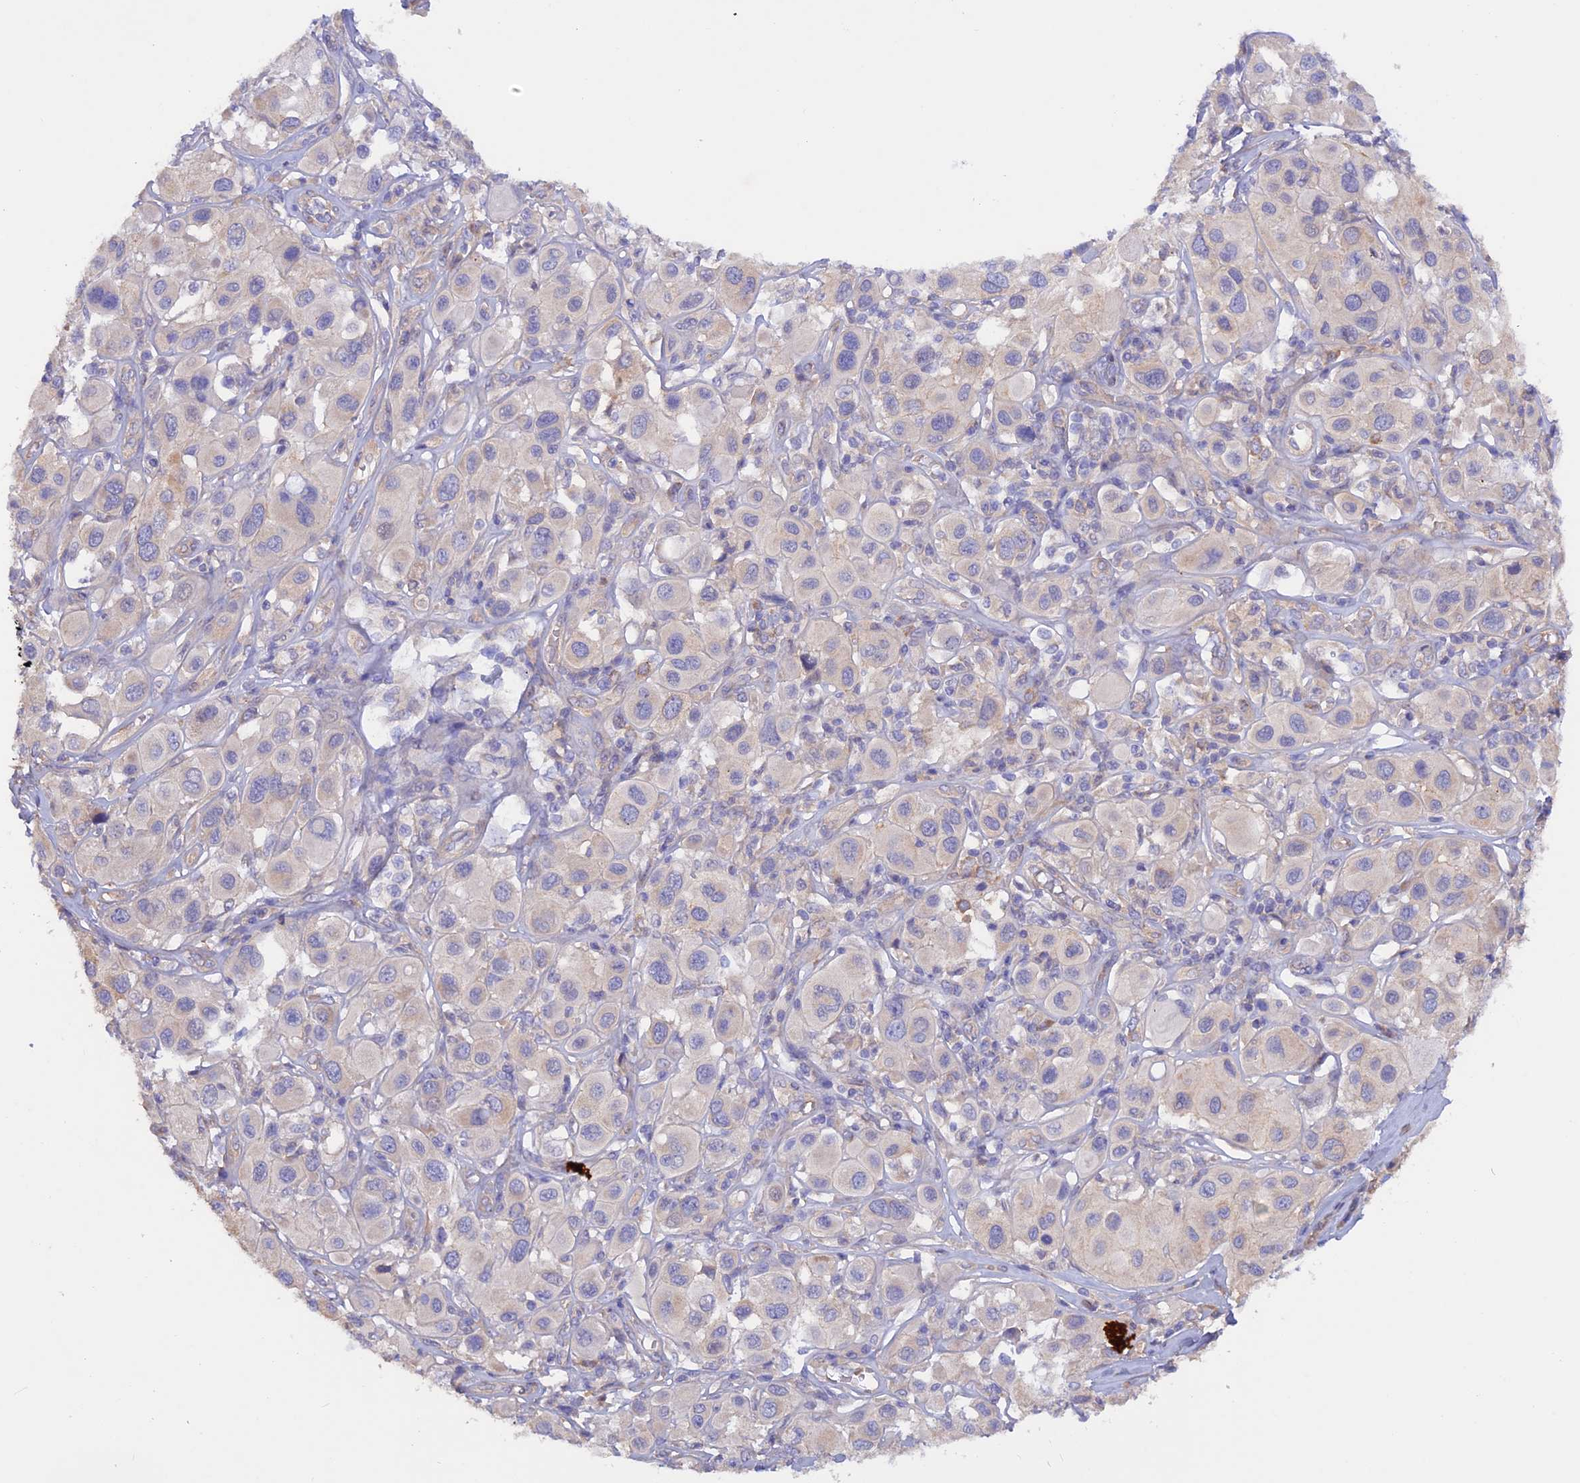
{"staining": {"intensity": "negative", "quantity": "none", "location": "none"}, "tissue": "melanoma", "cell_type": "Tumor cells", "image_type": "cancer", "snomed": [{"axis": "morphology", "description": "Malignant melanoma, Metastatic site"}, {"axis": "topography", "description": "Skin"}], "caption": "This is an immunohistochemistry (IHC) histopathology image of human malignant melanoma (metastatic site). There is no staining in tumor cells.", "gene": "HYCC1", "patient": {"sex": "male", "age": 41}}